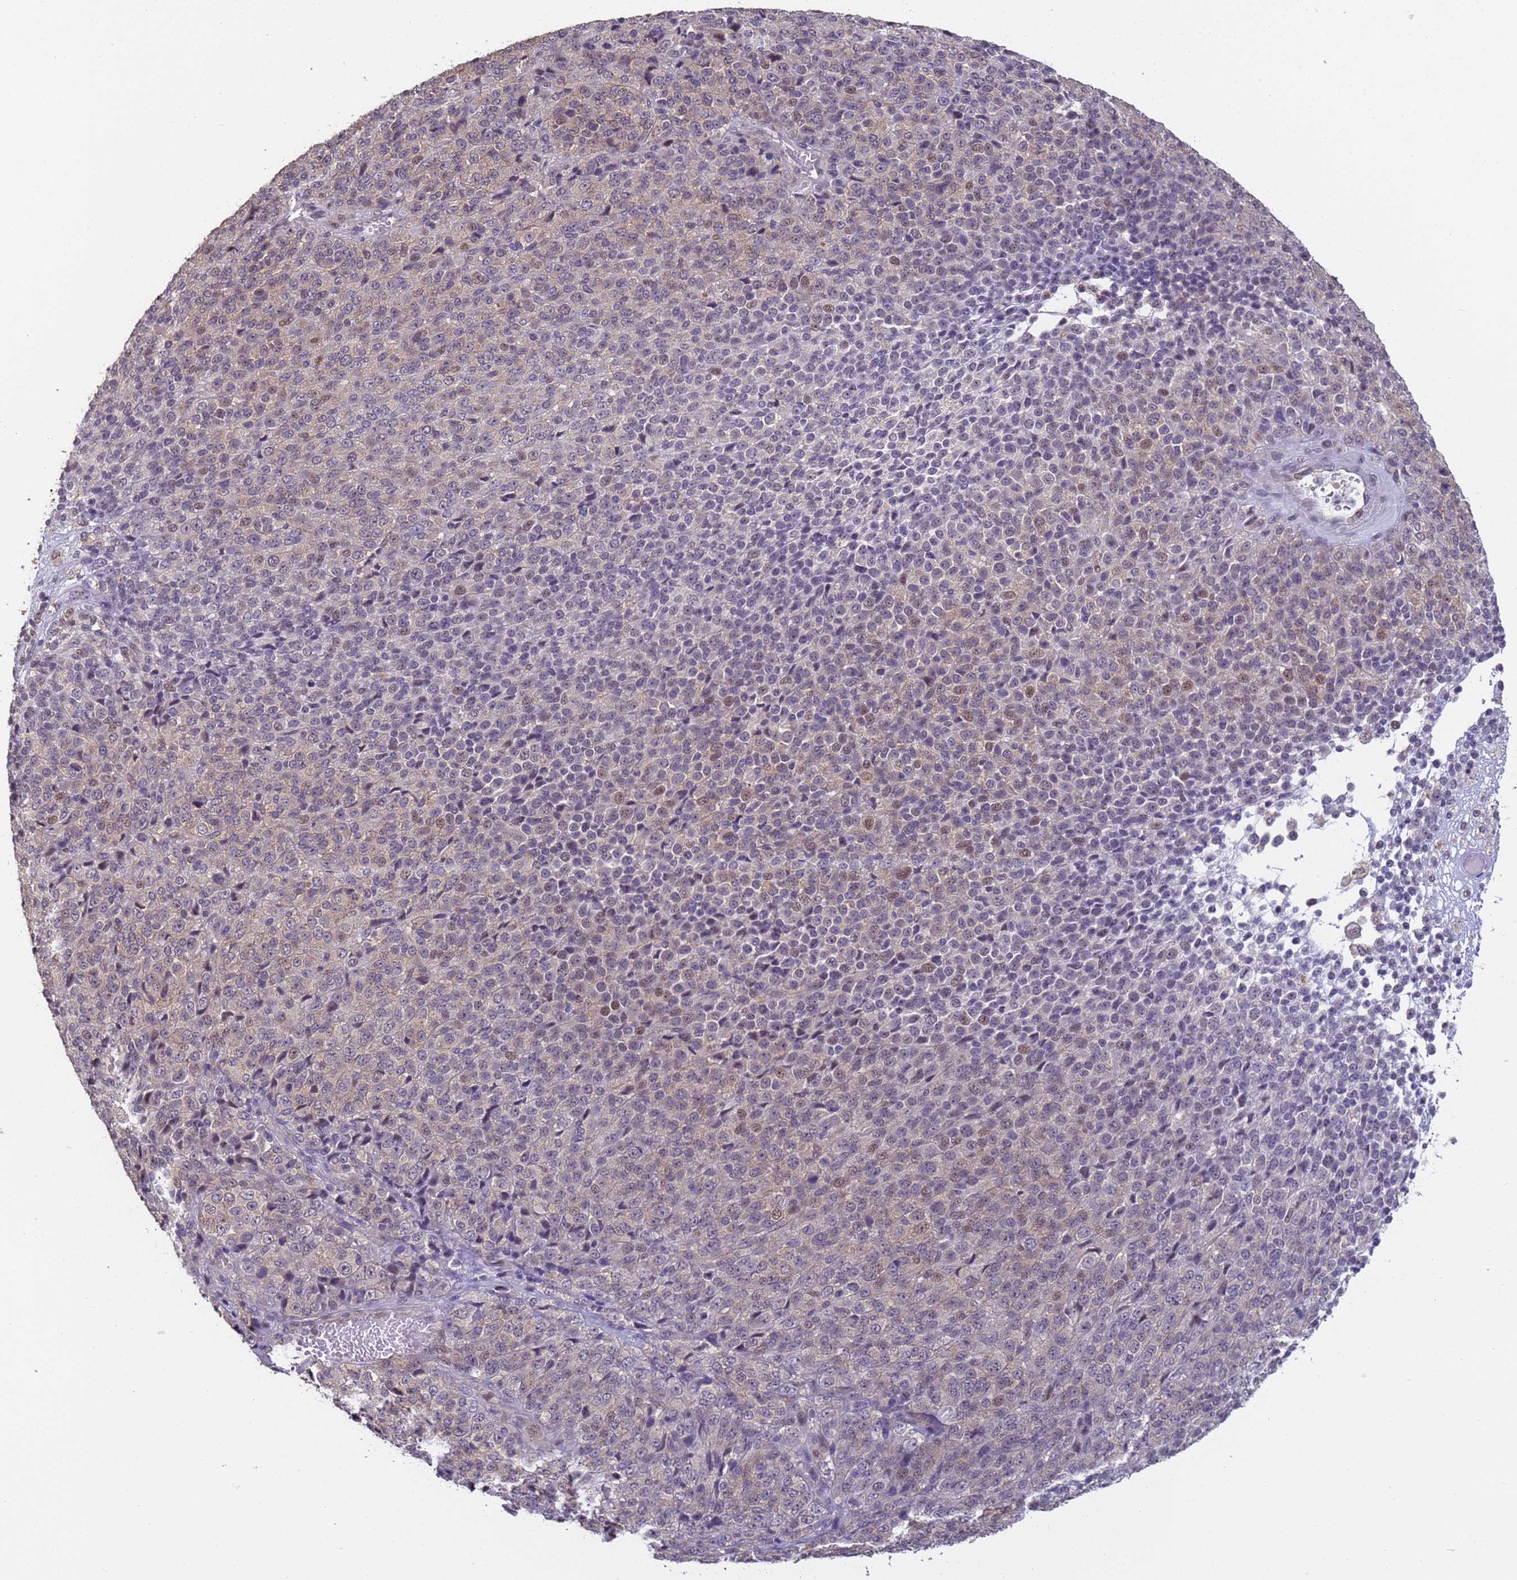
{"staining": {"intensity": "moderate", "quantity": "<25%", "location": "nuclear"}, "tissue": "melanoma", "cell_type": "Tumor cells", "image_type": "cancer", "snomed": [{"axis": "morphology", "description": "Malignant melanoma, Metastatic site"}, {"axis": "topography", "description": "Brain"}], "caption": "Protein staining of malignant melanoma (metastatic site) tissue exhibits moderate nuclear positivity in about <25% of tumor cells.", "gene": "VWA3A", "patient": {"sex": "female", "age": 56}}